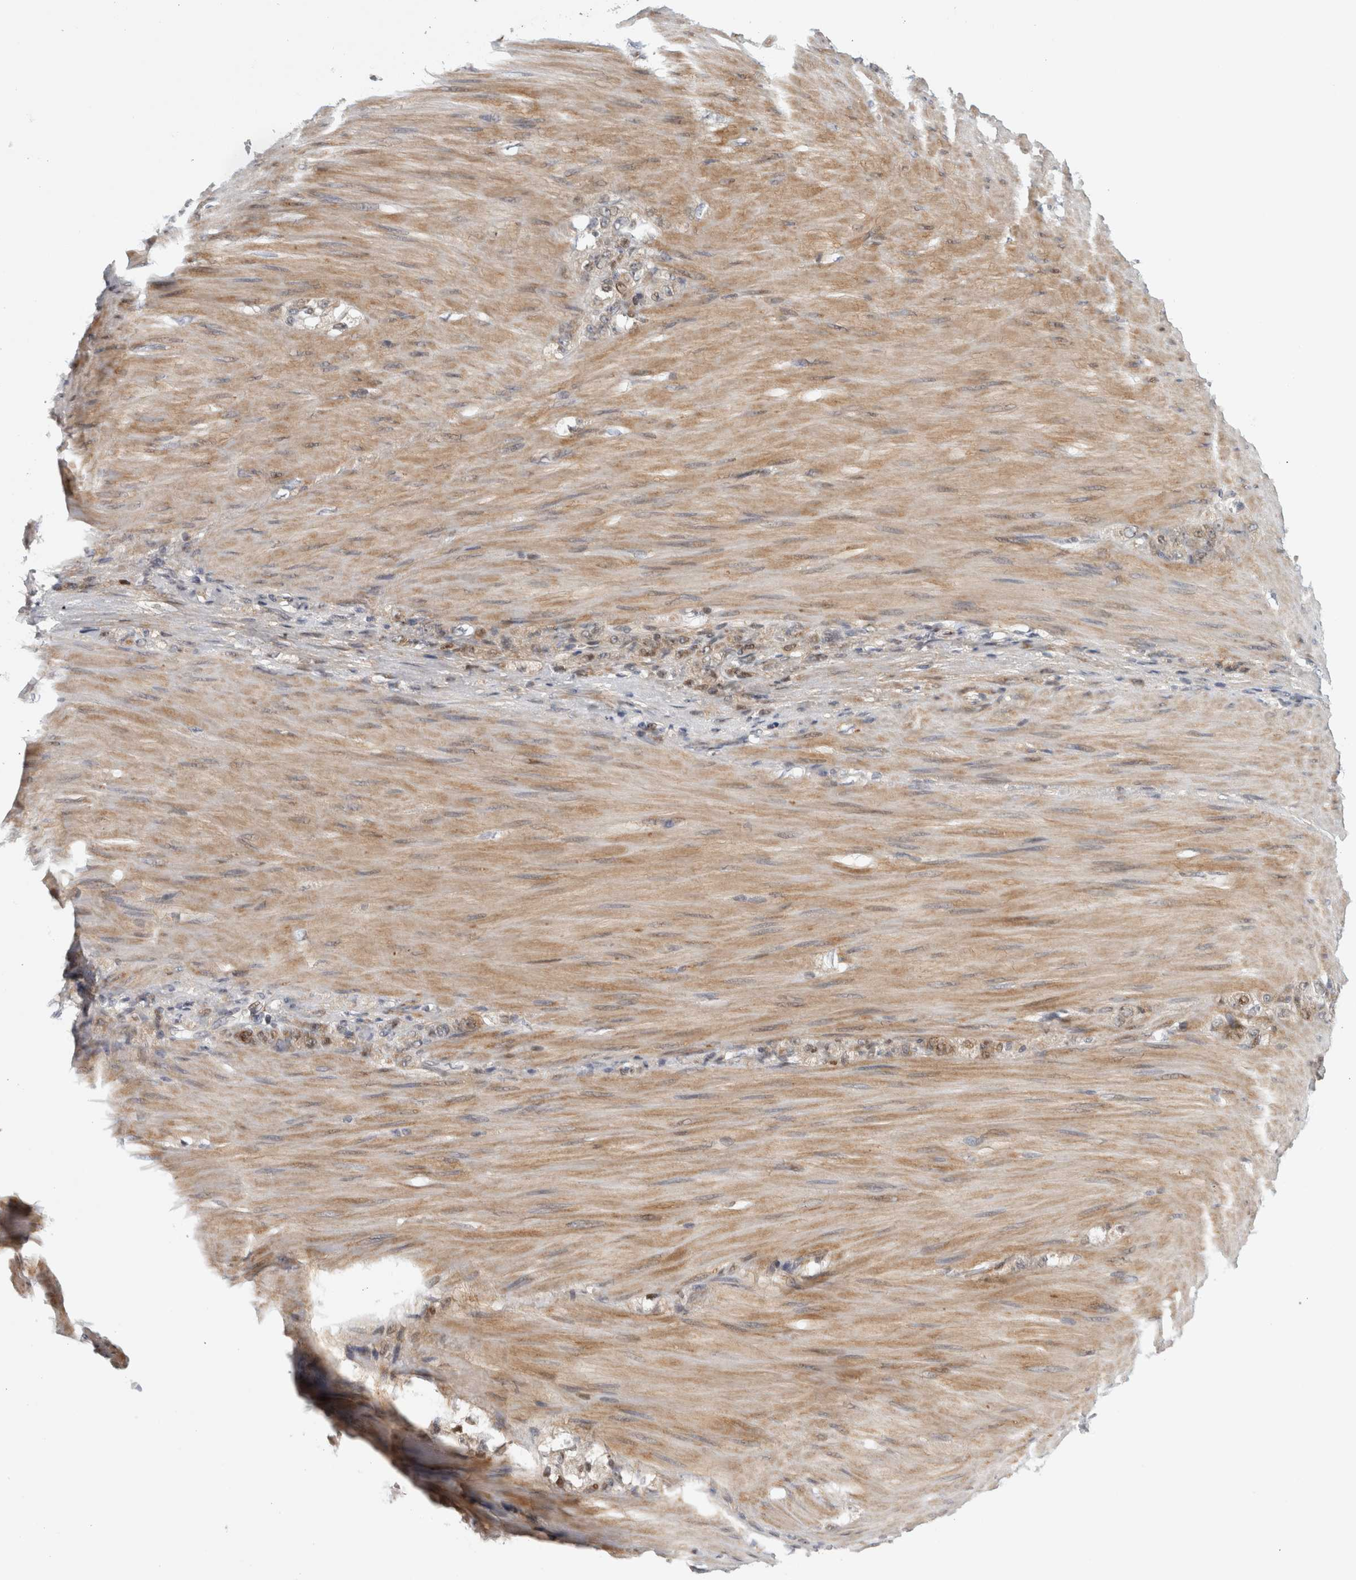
{"staining": {"intensity": "moderate", "quantity": ">75%", "location": "cytoplasmic/membranous,nuclear"}, "tissue": "stomach cancer", "cell_type": "Tumor cells", "image_type": "cancer", "snomed": [{"axis": "morphology", "description": "Normal tissue, NOS"}, {"axis": "morphology", "description": "Adenocarcinoma, NOS"}, {"axis": "topography", "description": "Stomach"}], "caption": "High-magnification brightfield microscopy of stomach cancer (adenocarcinoma) stained with DAB (brown) and counterstained with hematoxylin (blue). tumor cells exhibit moderate cytoplasmic/membranous and nuclear staining is appreciated in approximately>75% of cells. Immunohistochemistry (ihc) stains the protein in brown and the nuclei are stained blue.", "gene": "RBM48", "patient": {"sex": "male", "age": 82}}